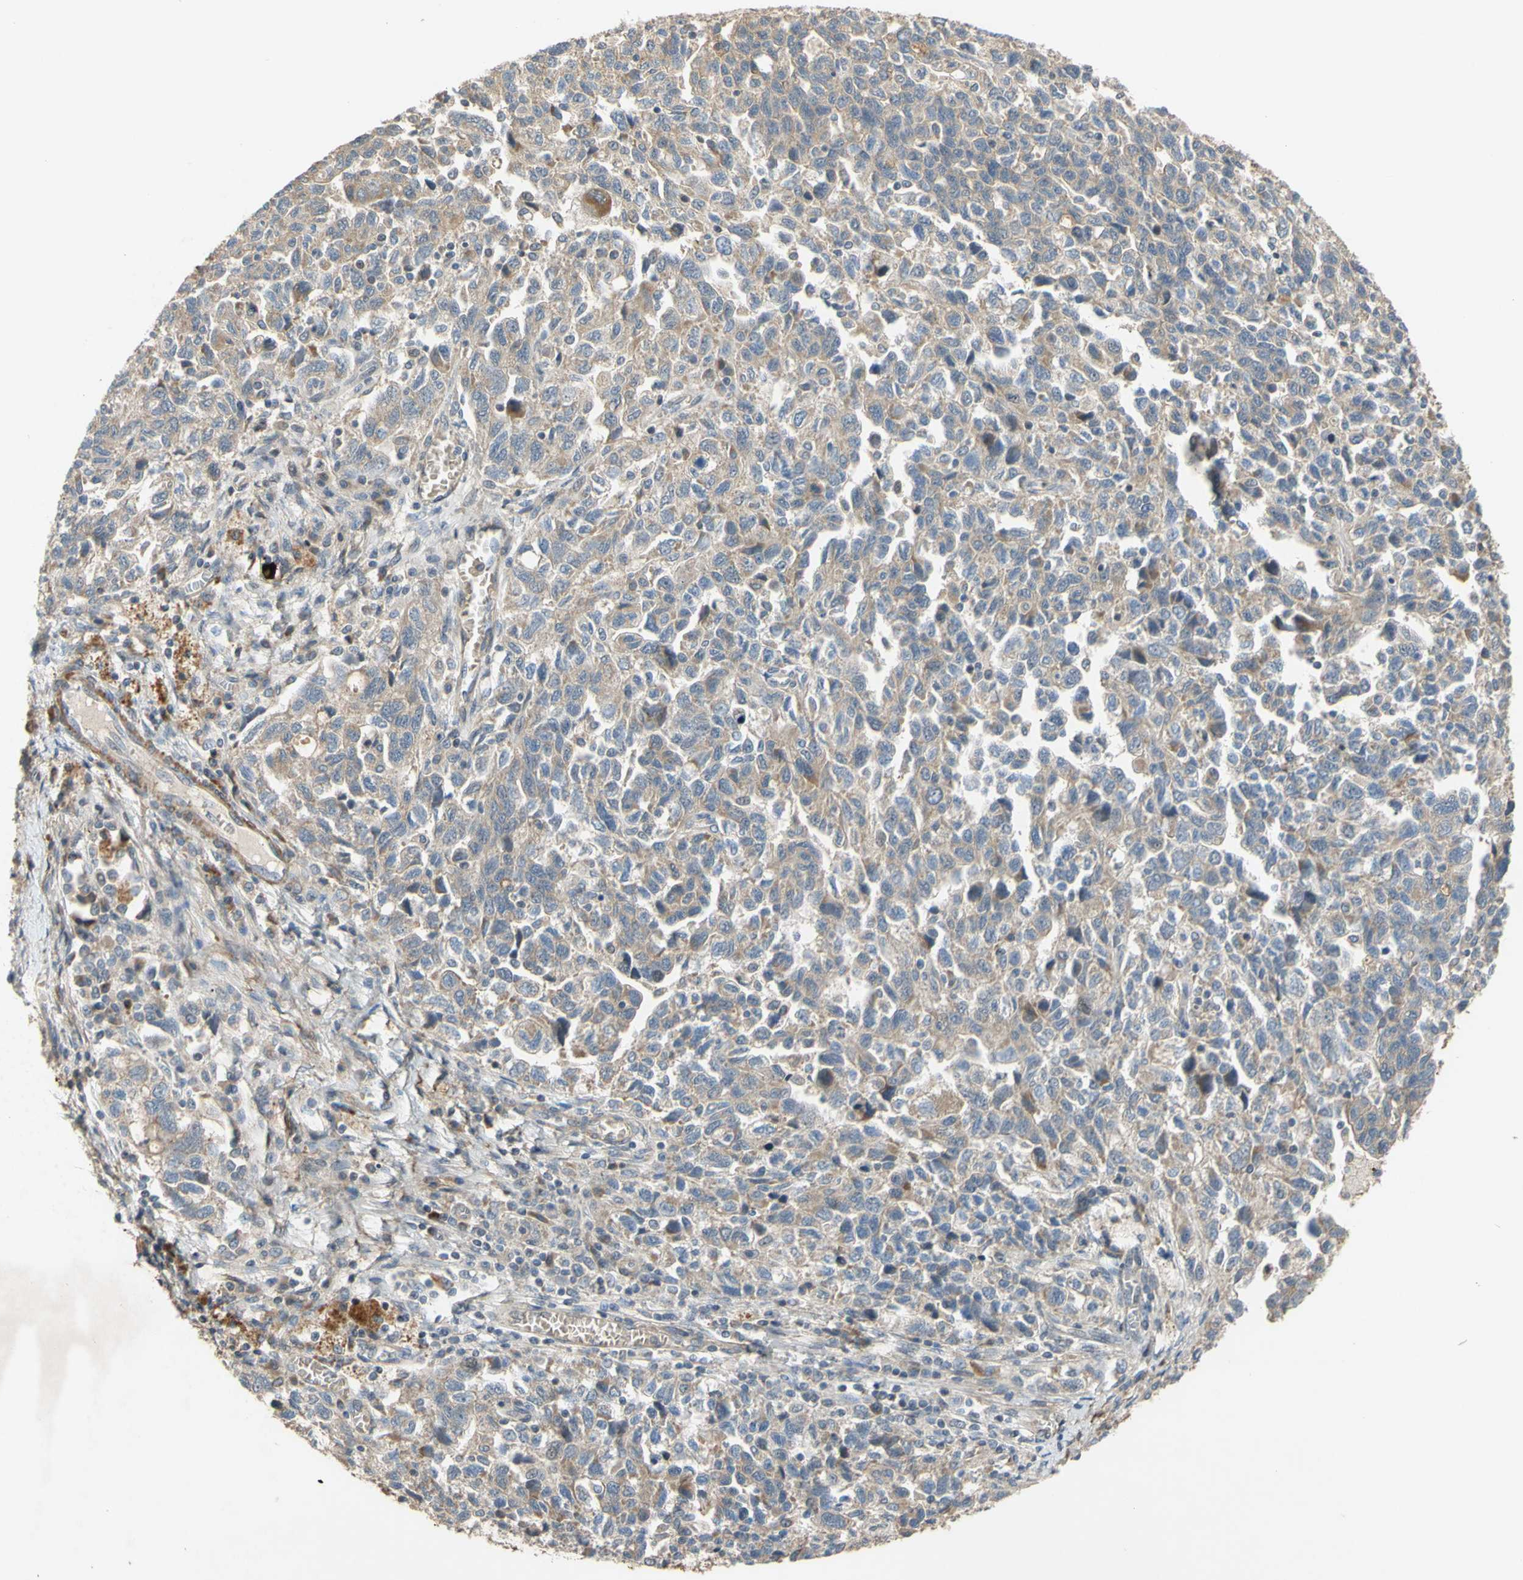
{"staining": {"intensity": "weak", "quantity": ">75%", "location": "cytoplasmic/membranous"}, "tissue": "ovarian cancer", "cell_type": "Tumor cells", "image_type": "cancer", "snomed": [{"axis": "morphology", "description": "Carcinoma, NOS"}, {"axis": "morphology", "description": "Cystadenocarcinoma, serous, NOS"}, {"axis": "topography", "description": "Ovary"}], "caption": "Immunohistochemistry histopathology image of neoplastic tissue: ovarian serous cystadenocarcinoma stained using immunohistochemistry displays low levels of weak protein expression localized specifically in the cytoplasmic/membranous of tumor cells, appearing as a cytoplasmic/membranous brown color.", "gene": "PARD6A", "patient": {"sex": "female", "age": 69}}